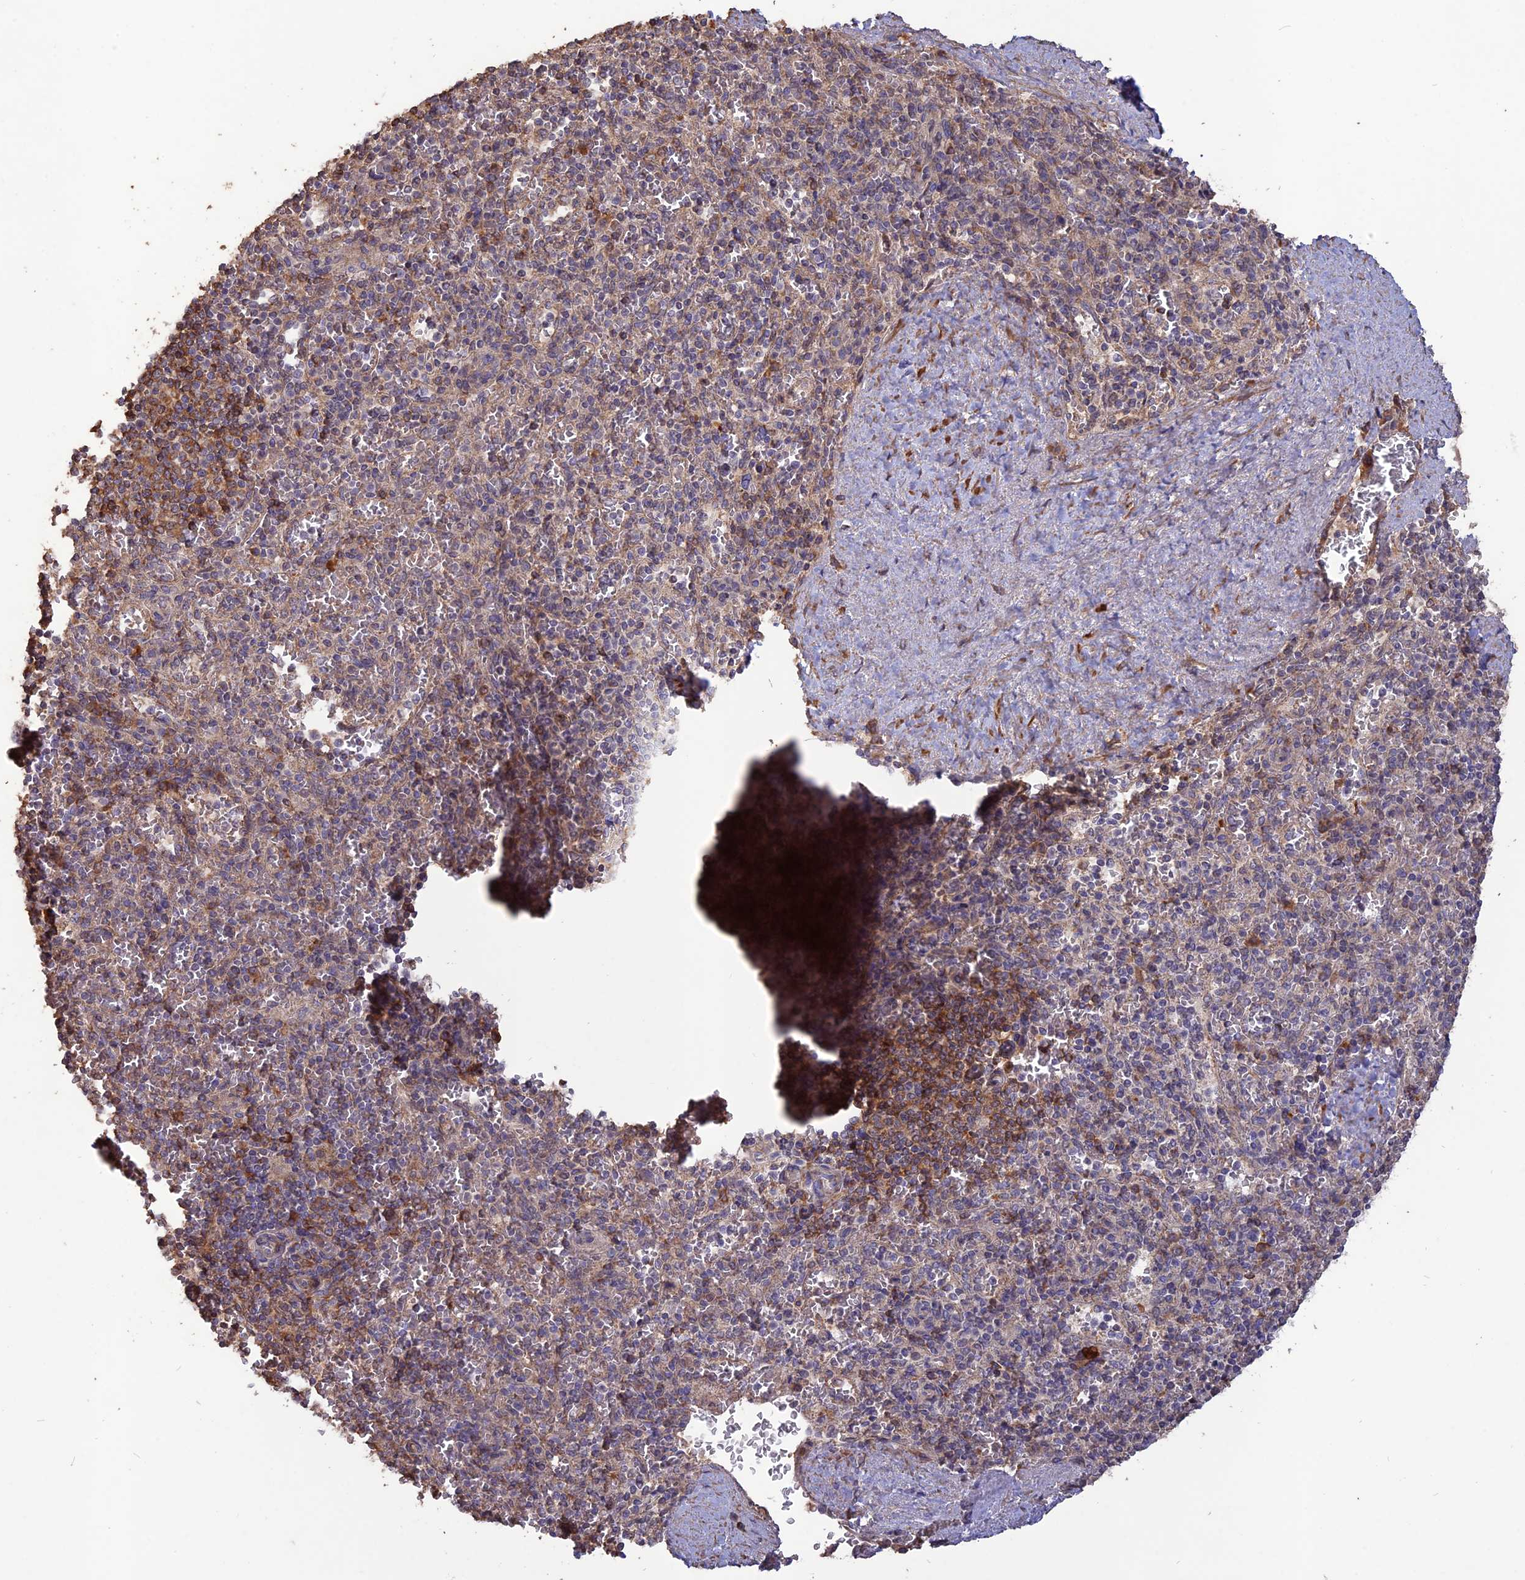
{"staining": {"intensity": "negative", "quantity": "none", "location": "none"}, "tissue": "spleen", "cell_type": "Cells in red pulp", "image_type": "normal", "snomed": [{"axis": "morphology", "description": "Normal tissue, NOS"}, {"axis": "topography", "description": "Spleen"}], "caption": "A photomicrograph of human spleen is negative for staining in cells in red pulp. The staining is performed using DAB (3,3'-diaminobenzidine) brown chromogen with nuclei counter-stained in using hematoxylin.", "gene": "LAYN", "patient": {"sex": "male", "age": 82}}